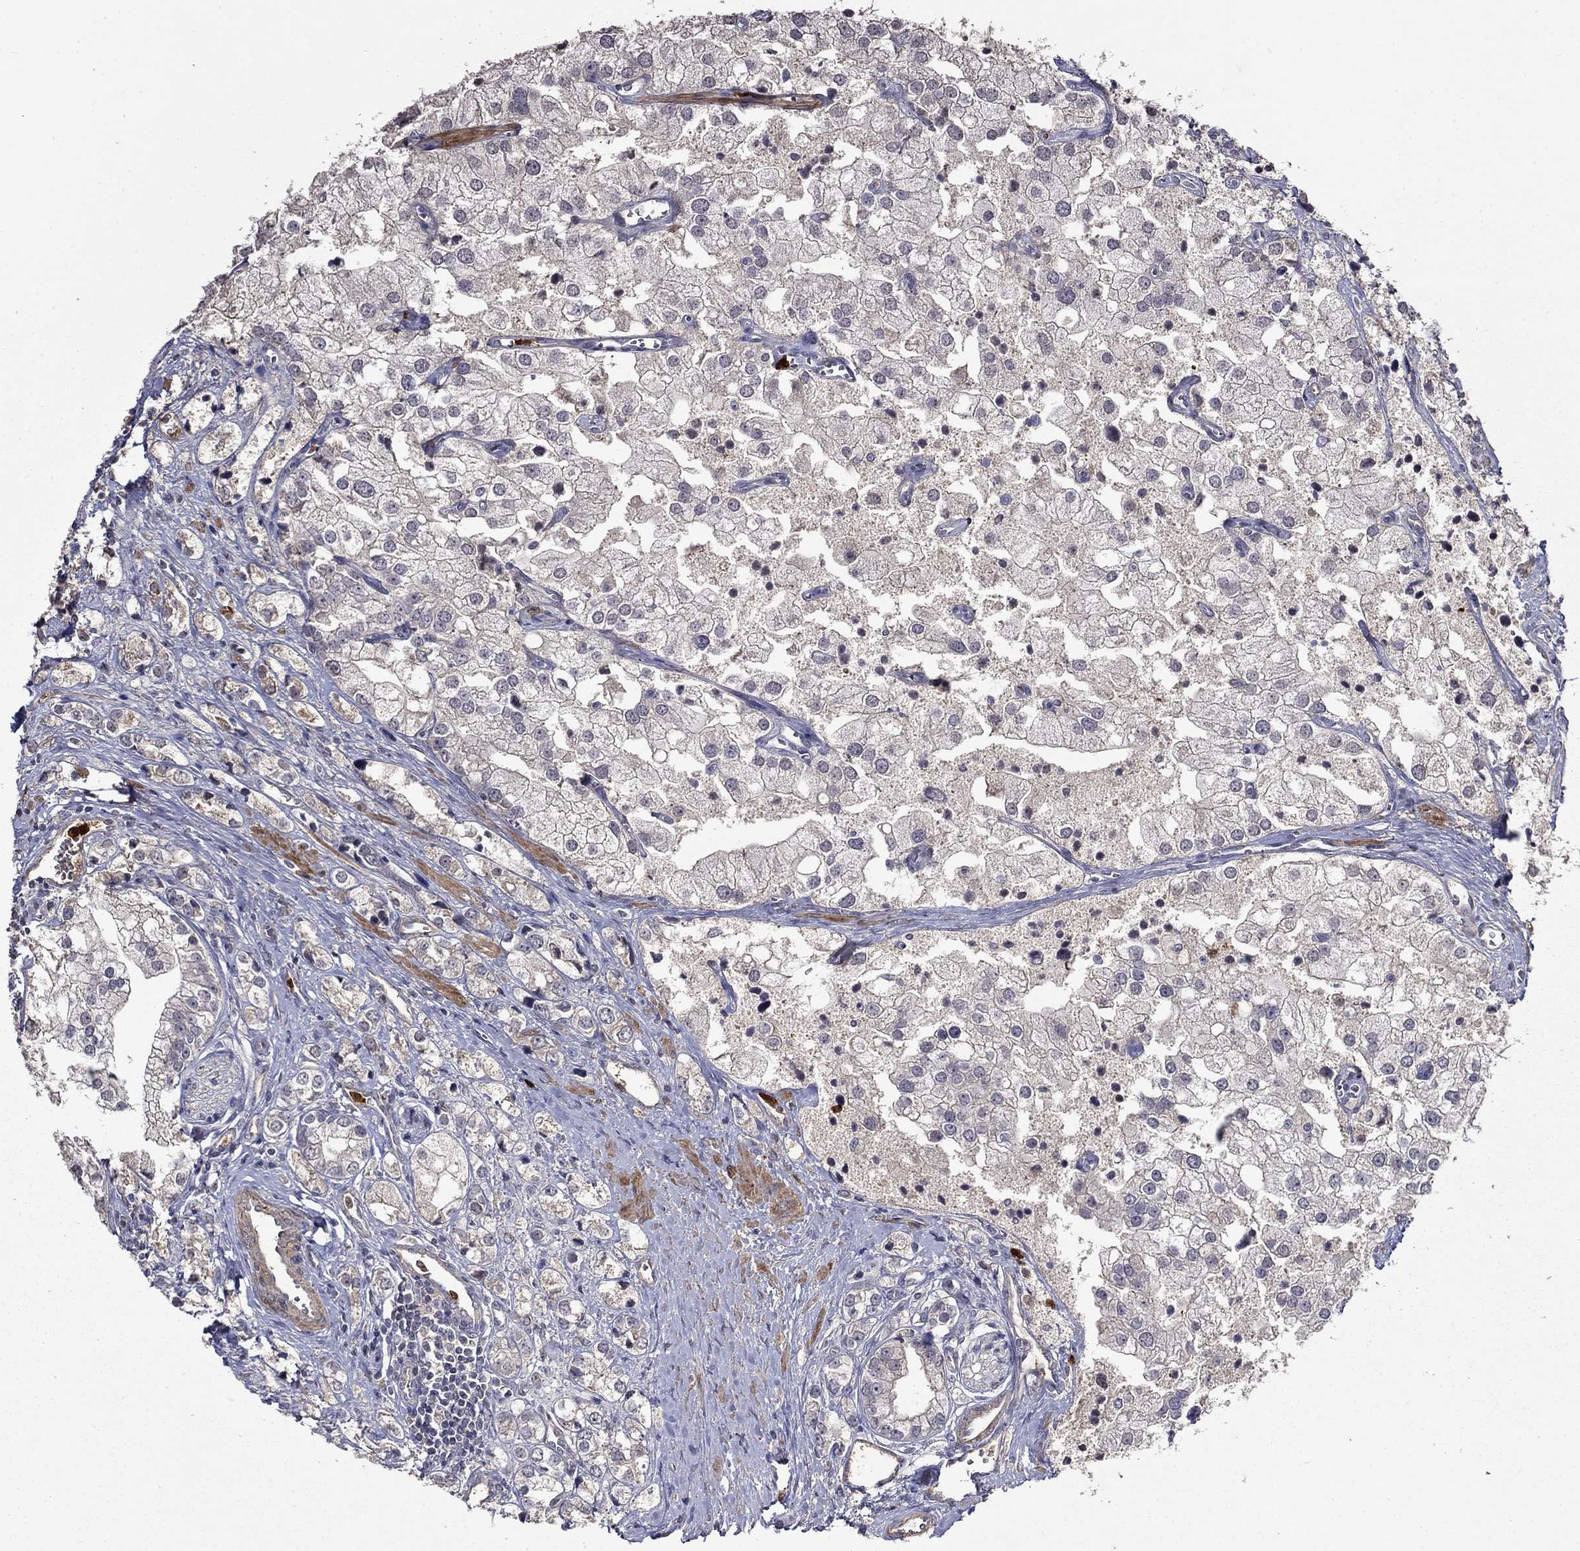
{"staining": {"intensity": "negative", "quantity": "none", "location": "none"}, "tissue": "prostate cancer", "cell_type": "Tumor cells", "image_type": "cancer", "snomed": [{"axis": "morphology", "description": "Adenocarcinoma, NOS"}, {"axis": "topography", "description": "Prostate and seminal vesicle, NOS"}, {"axis": "topography", "description": "Prostate"}], "caption": "Immunohistochemistry photomicrograph of neoplastic tissue: prostate cancer (adenocarcinoma) stained with DAB shows no significant protein staining in tumor cells.", "gene": "SATB1", "patient": {"sex": "male", "age": 79}}